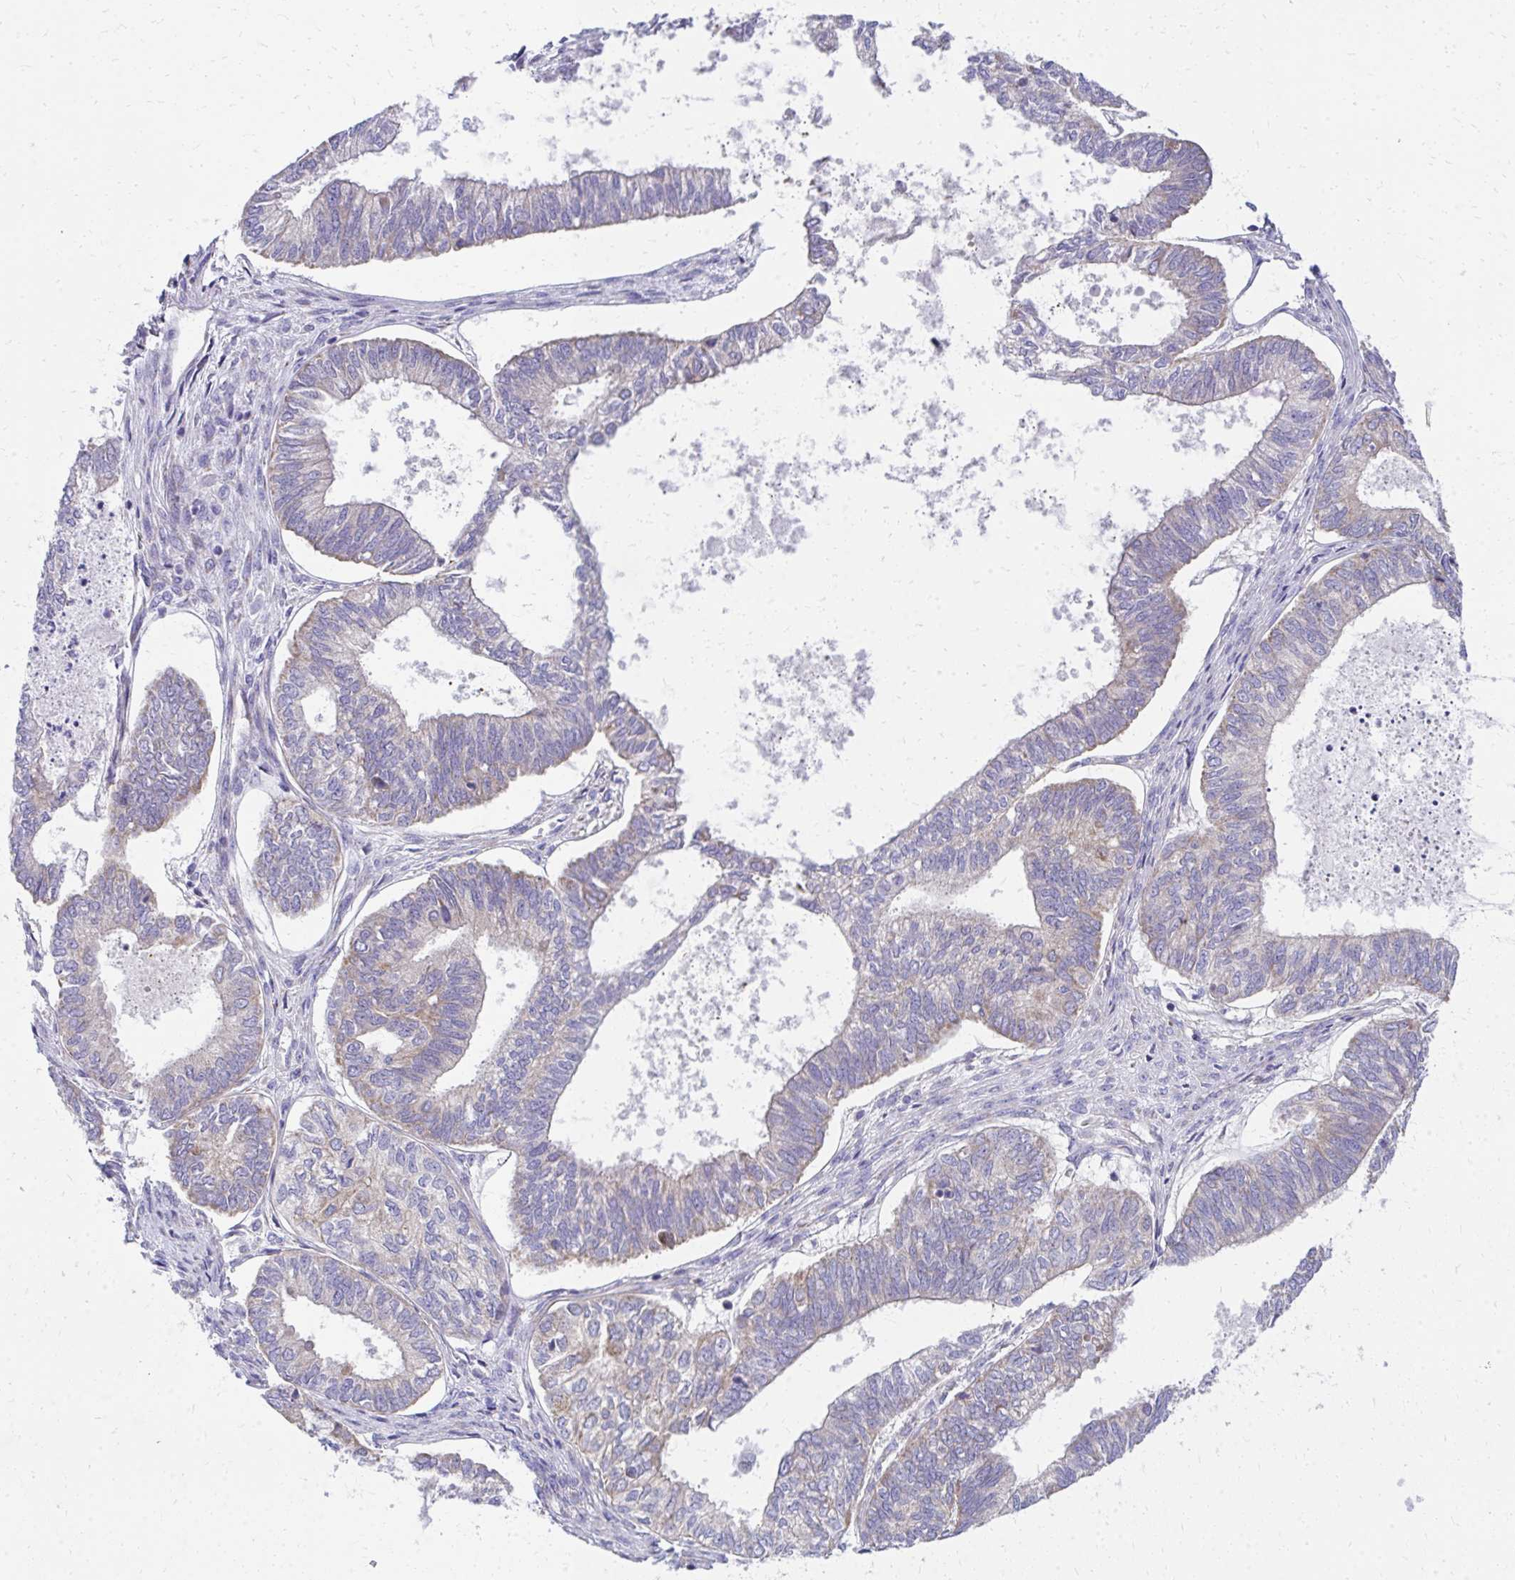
{"staining": {"intensity": "weak", "quantity": "<25%", "location": "cytoplasmic/membranous"}, "tissue": "ovarian cancer", "cell_type": "Tumor cells", "image_type": "cancer", "snomed": [{"axis": "morphology", "description": "Carcinoma, endometroid"}, {"axis": "topography", "description": "Ovary"}], "caption": "Tumor cells show no significant protein positivity in ovarian endometroid carcinoma.", "gene": "IL37", "patient": {"sex": "female", "age": 64}}